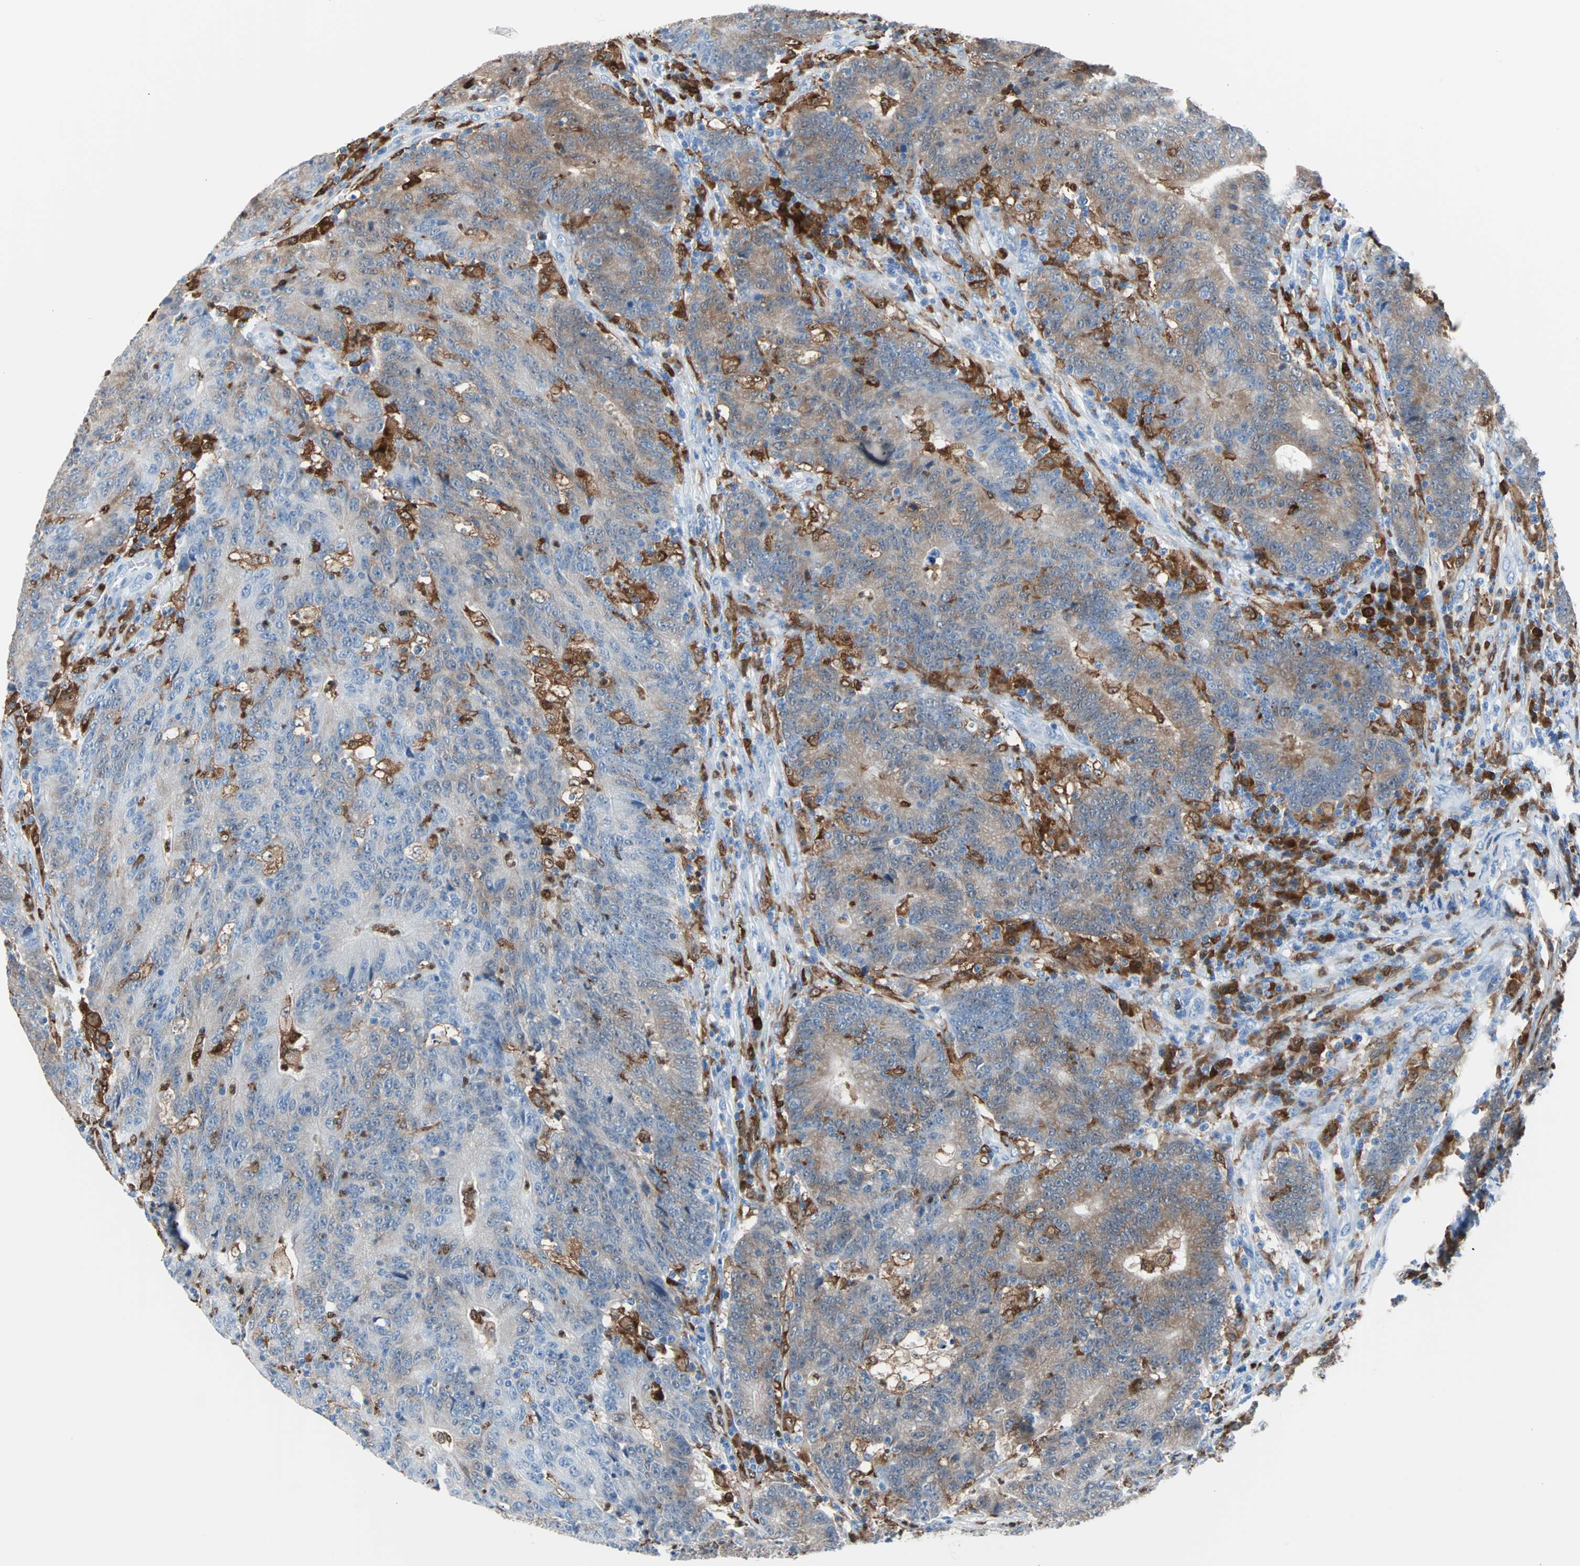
{"staining": {"intensity": "weak", "quantity": "25%-75%", "location": "cytoplasmic/membranous"}, "tissue": "colorectal cancer", "cell_type": "Tumor cells", "image_type": "cancer", "snomed": [{"axis": "morphology", "description": "Normal tissue, NOS"}, {"axis": "morphology", "description": "Adenocarcinoma, NOS"}, {"axis": "topography", "description": "Colon"}], "caption": "Immunohistochemistry (IHC) staining of colorectal cancer, which reveals low levels of weak cytoplasmic/membranous positivity in about 25%-75% of tumor cells indicating weak cytoplasmic/membranous protein staining. The staining was performed using DAB (3,3'-diaminobenzidine) (brown) for protein detection and nuclei were counterstained in hematoxylin (blue).", "gene": "SYK", "patient": {"sex": "female", "age": 75}}